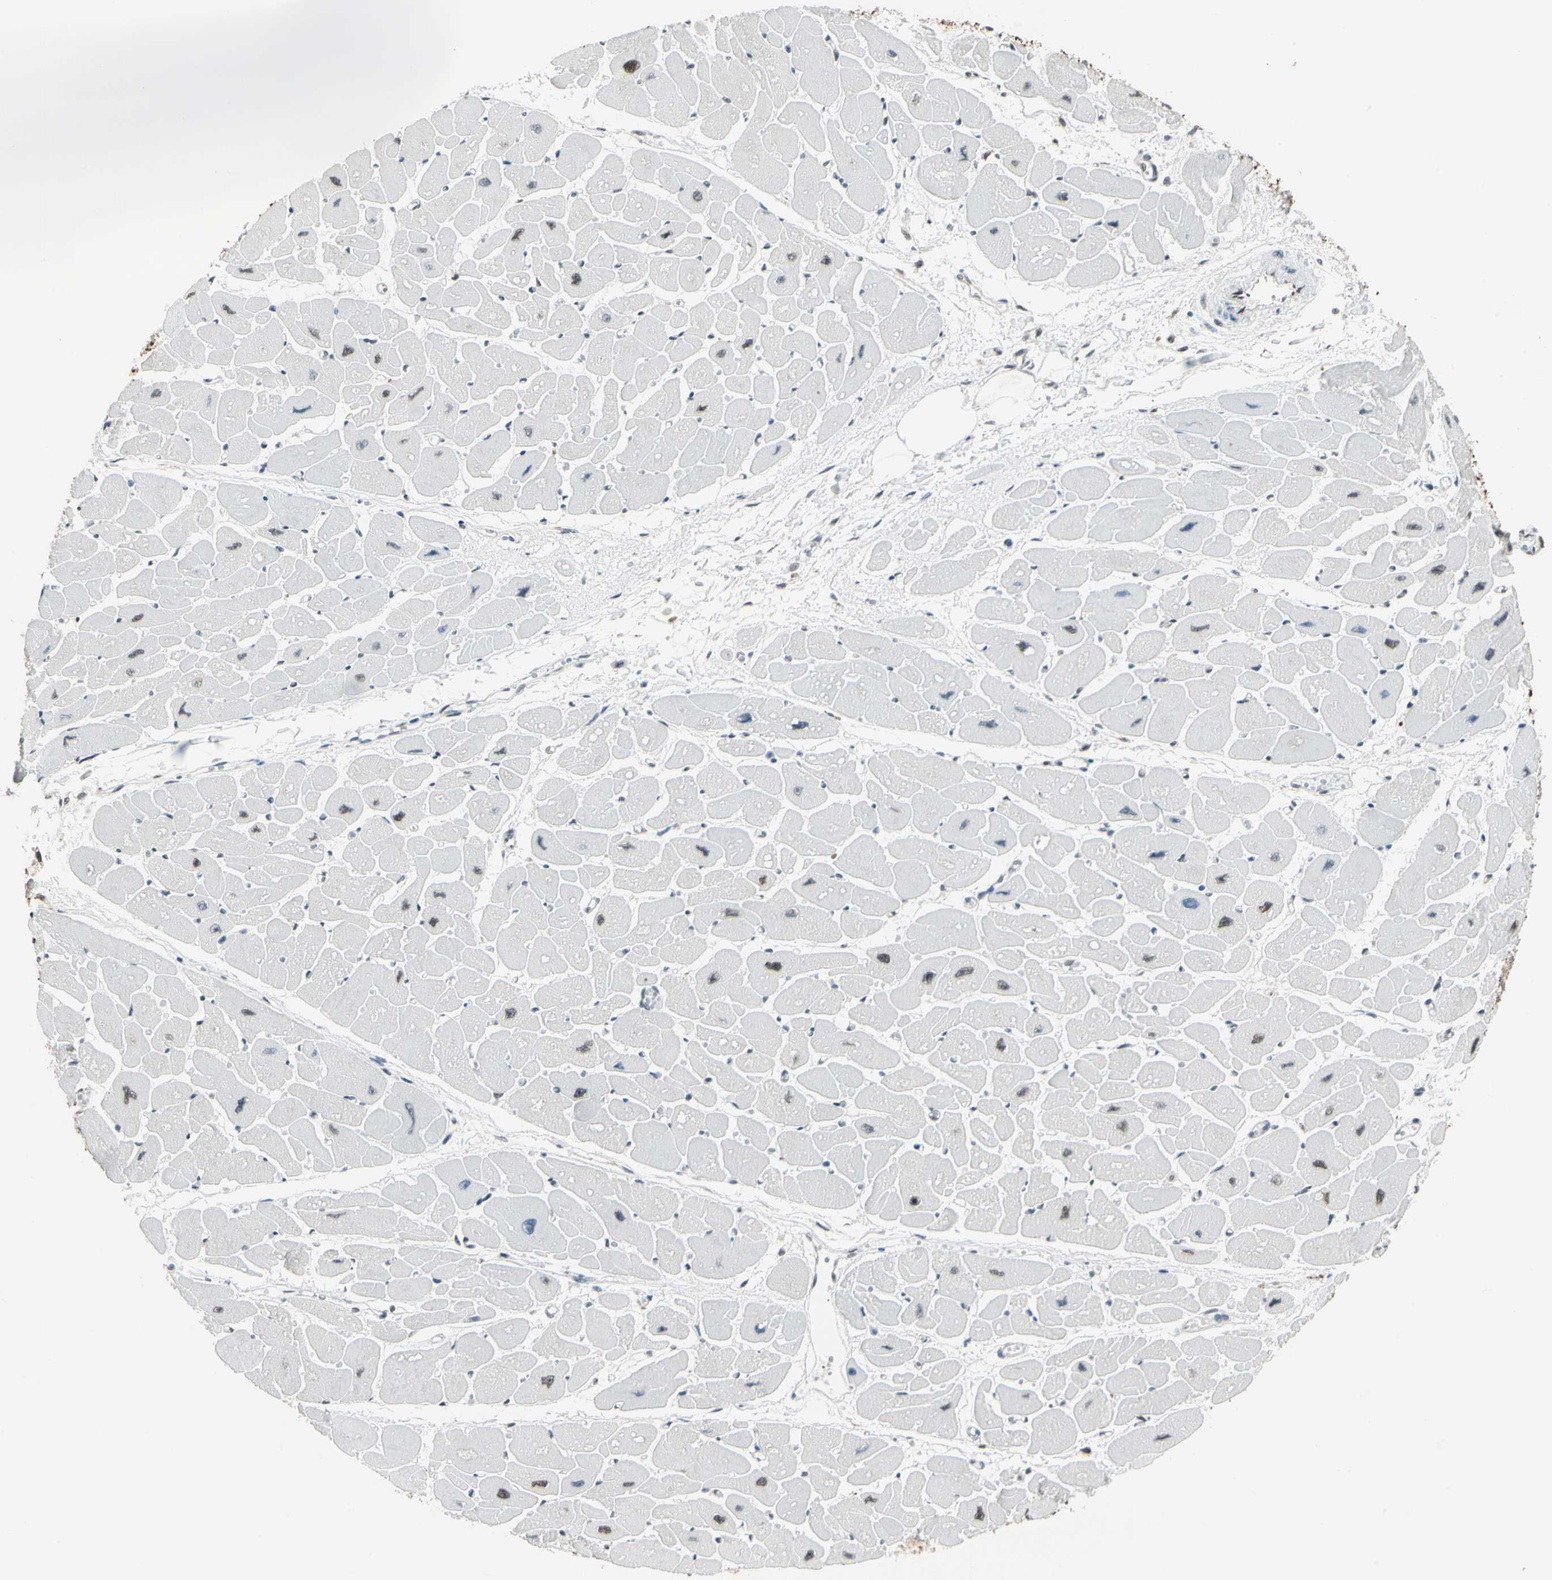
{"staining": {"intensity": "moderate", "quantity": "25%-75%", "location": "nuclear"}, "tissue": "heart muscle", "cell_type": "Cardiomyocytes", "image_type": "normal", "snomed": [{"axis": "morphology", "description": "Normal tissue, NOS"}, {"axis": "topography", "description": "Heart"}], "caption": "Normal heart muscle was stained to show a protein in brown. There is medium levels of moderate nuclear positivity in about 25%-75% of cardiomyocytes. The protein is stained brown, and the nuclei are stained in blue (DAB (3,3'-diaminobenzidine) IHC with brightfield microscopy, high magnification).", "gene": "FANCG", "patient": {"sex": "female", "age": 54}}